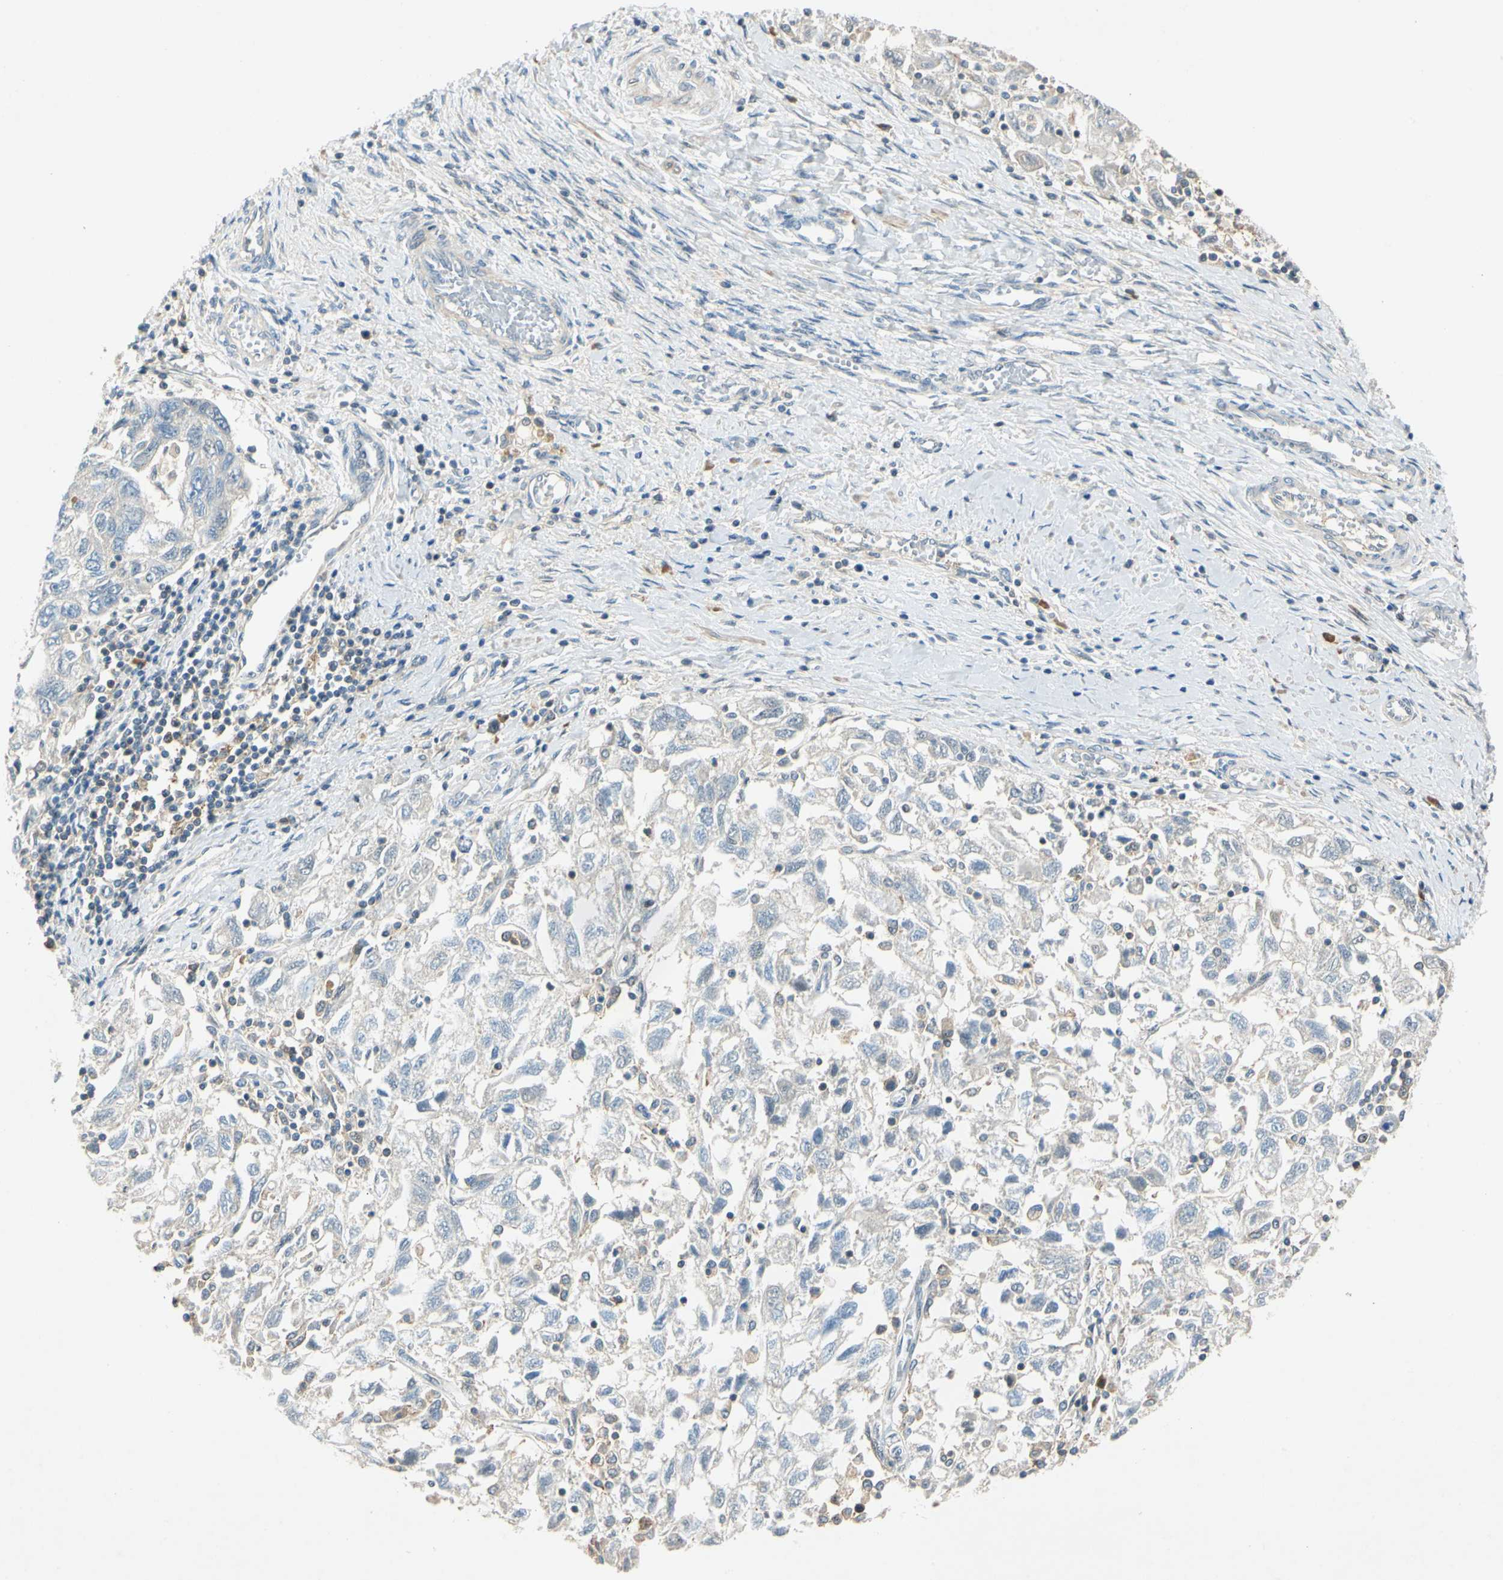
{"staining": {"intensity": "weak", "quantity": "<25%", "location": "cytoplasmic/membranous"}, "tissue": "ovarian cancer", "cell_type": "Tumor cells", "image_type": "cancer", "snomed": [{"axis": "morphology", "description": "Carcinoma, NOS"}, {"axis": "morphology", "description": "Cystadenocarcinoma, serous, NOS"}, {"axis": "topography", "description": "Ovary"}], "caption": "Serous cystadenocarcinoma (ovarian) was stained to show a protein in brown. There is no significant expression in tumor cells.", "gene": "WIPI1", "patient": {"sex": "female", "age": 69}}